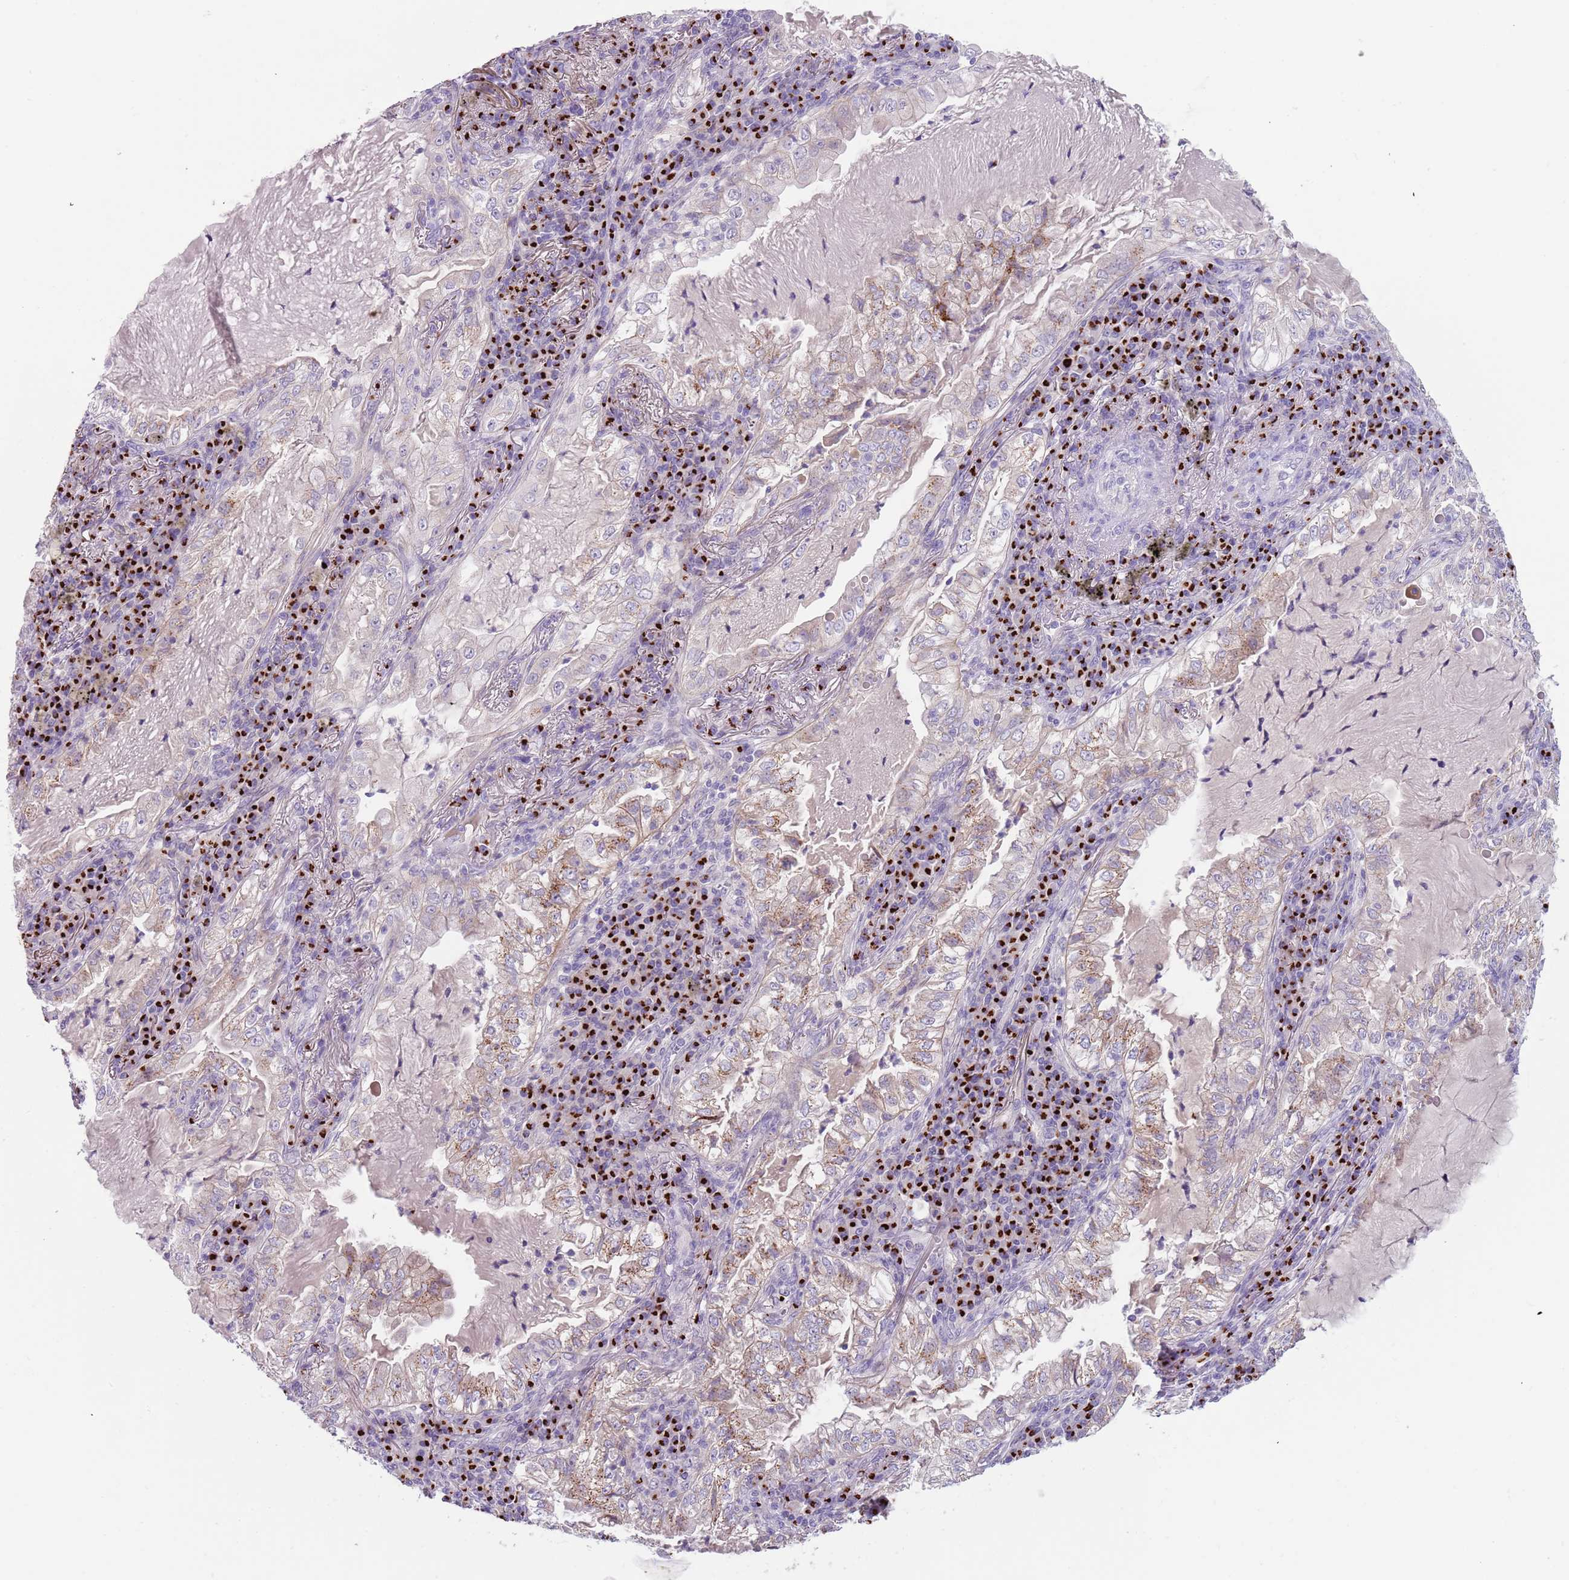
{"staining": {"intensity": "moderate", "quantity": "<25%", "location": "cytoplasmic/membranous"}, "tissue": "lung cancer", "cell_type": "Tumor cells", "image_type": "cancer", "snomed": [{"axis": "morphology", "description": "Adenocarcinoma, NOS"}, {"axis": "topography", "description": "Lung"}], "caption": "The histopathology image shows a brown stain indicating the presence of a protein in the cytoplasmic/membranous of tumor cells in lung cancer (adenocarcinoma). The staining was performed using DAB (3,3'-diaminobenzidine) to visualize the protein expression in brown, while the nuclei were stained in blue with hematoxylin (Magnification: 20x).", "gene": "C2CD3", "patient": {"sex": "female", "age": 73}}